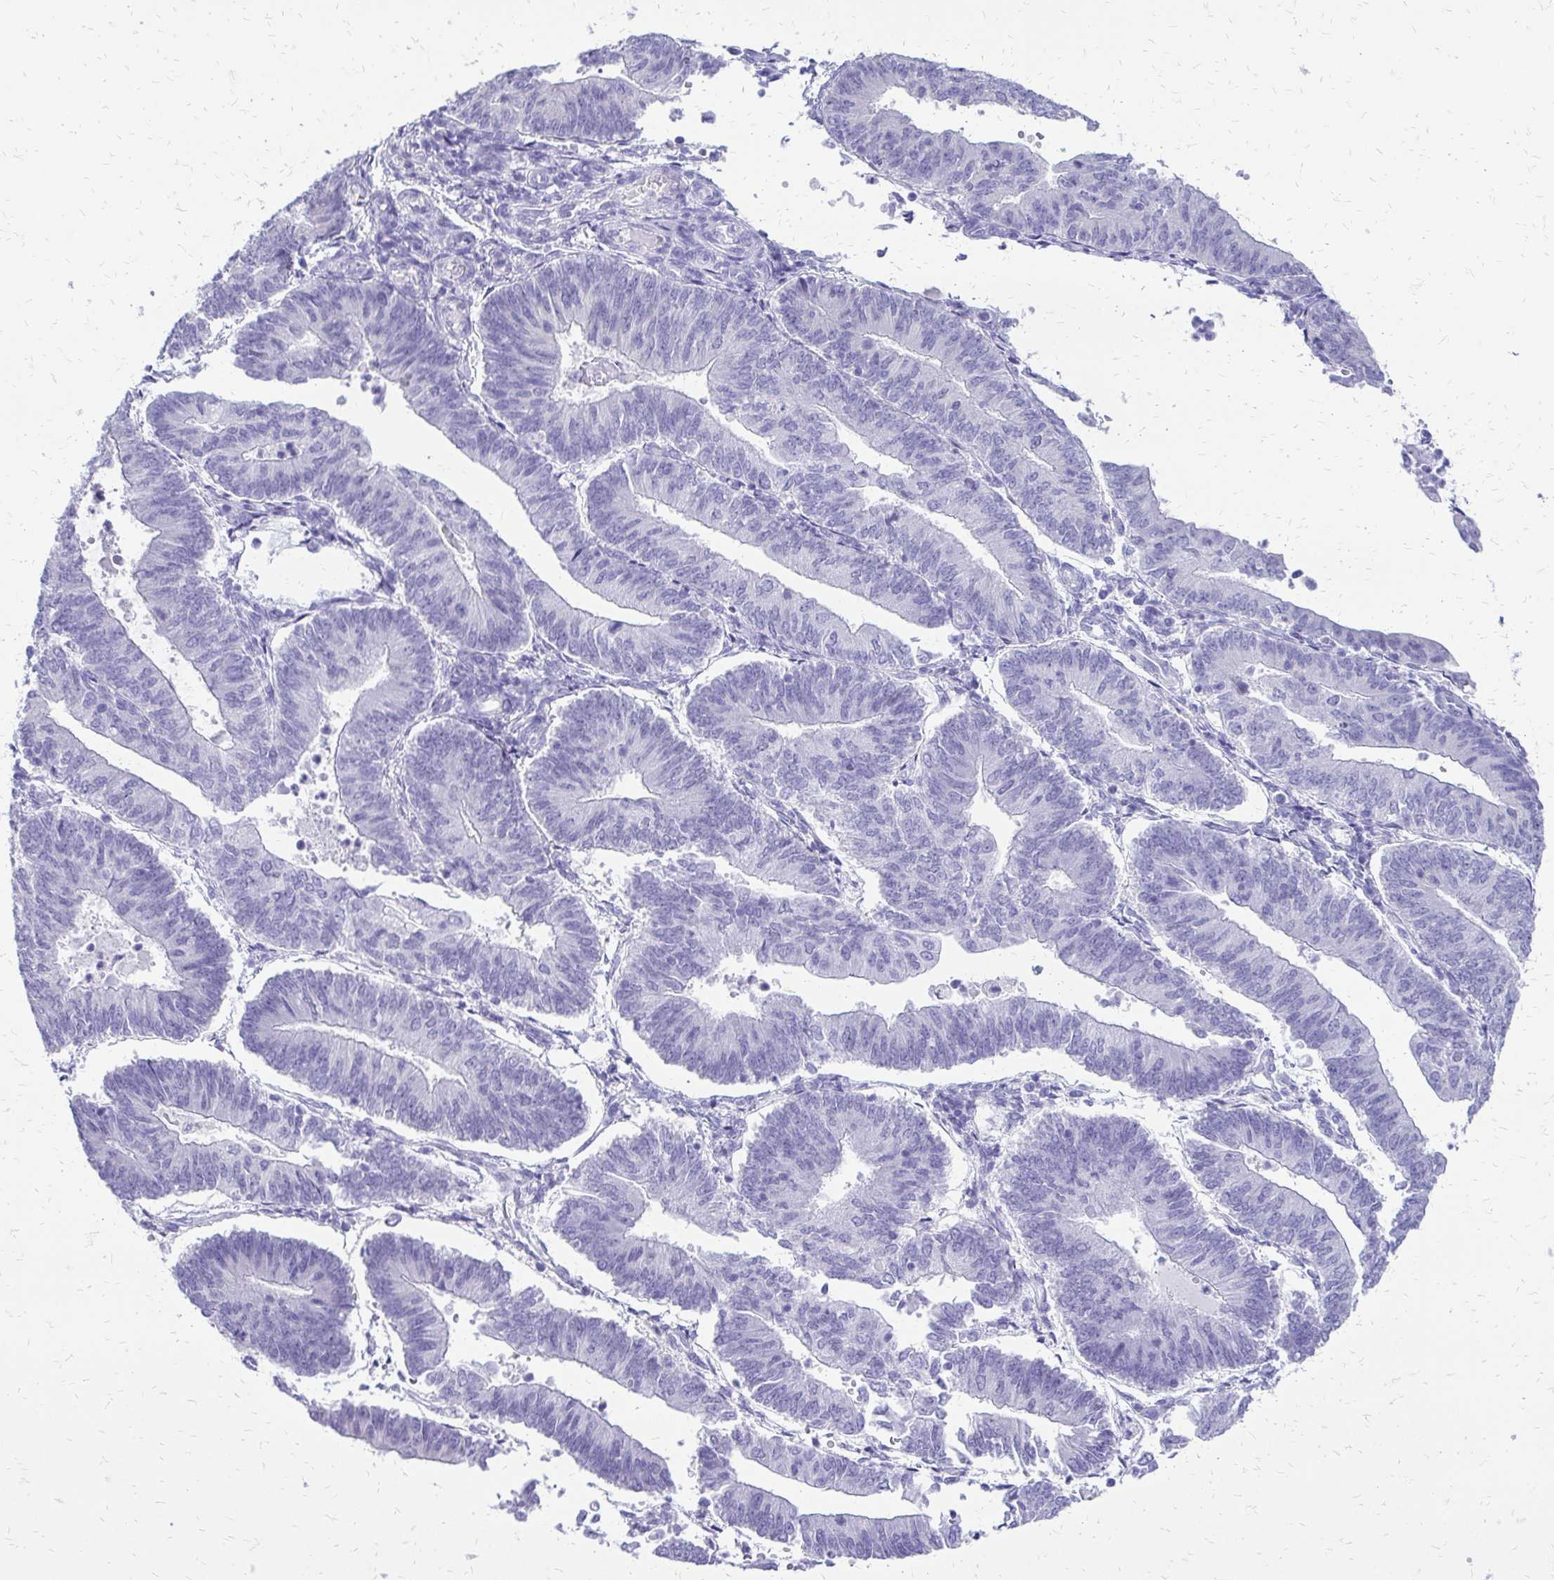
{"staining": {"intensity": "negative", "quantity": "none", "location": "none"}, "tissue": "endometrial cancer", "cell_type": "Tumor cells", "image_type": "cancer", "snomed": [{"axis": "morphology", "description": "Adenocarcinoma, NOS"}, {"axis": "topography", "description": "Endometrium"}], "caption": "IHC photomicrograph of neoplastic tissue: human endometrial cancer stained with DAB shows no significant protein positivity in tumor cells. (DAB immunohistochemistry (IHC) visualized using brightfield microscopy, high magnification).", "gene": "SLC32A1", "patient": {"sex": "female", "age": 65}}